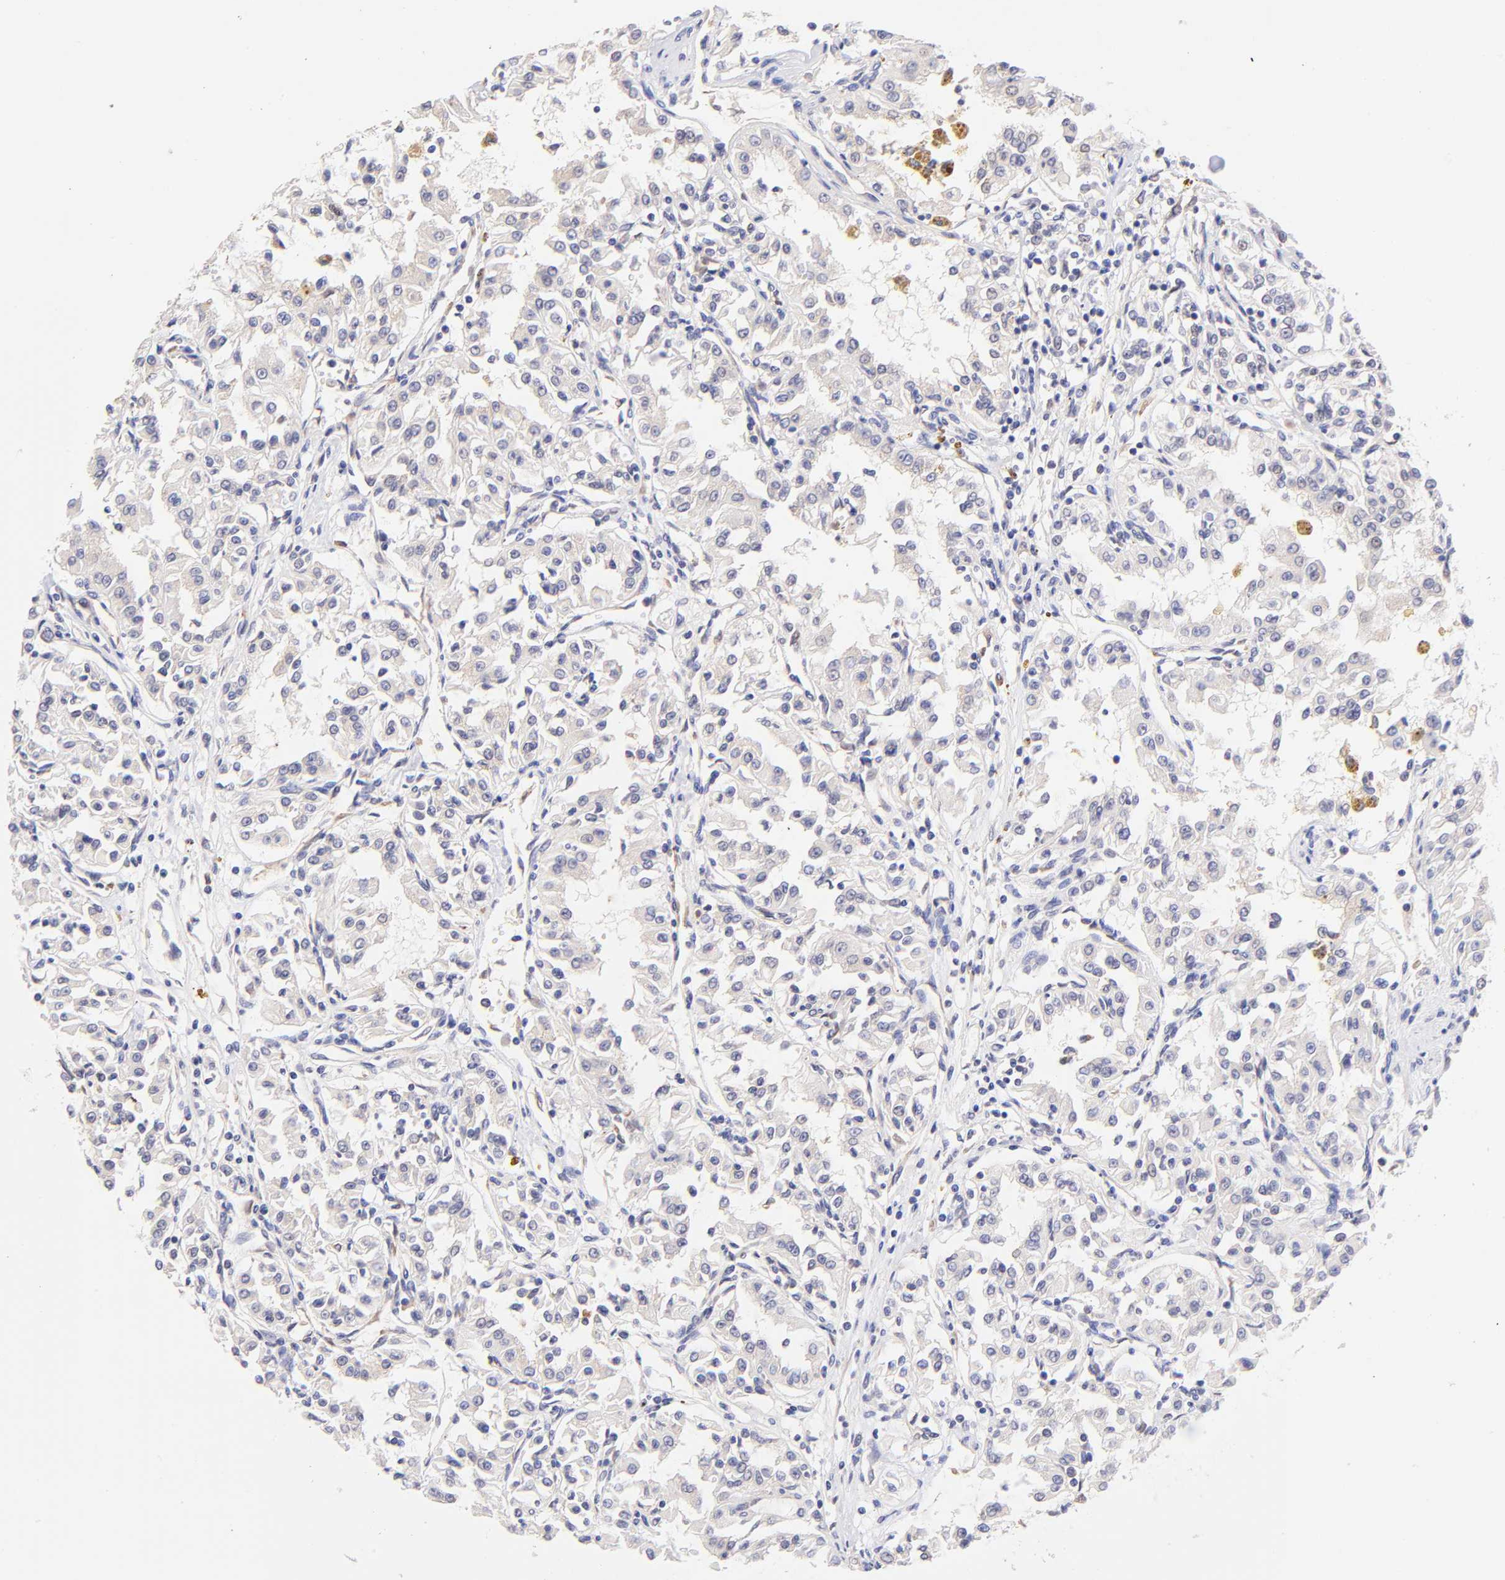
{"staining": {"intensity": "weak", "quantity": "<25%", "location": "cytoplasmic/membranous"}, "tissue": "renal cancer", "cell_type": "Tumor cells", "image_type": "cancer", "snomed": [{"axis": "morphology", "description": "Adenocarcinoma, NOS"}, {"axis": "topography", "description": "Kidney"}], "caption": "A micrograph of adenocarcinoma (renal) stained for a protein reveals no brown staining in tumor cells.", "gene": "RPL11", "patient": {"sex": "male", "age": 78}}